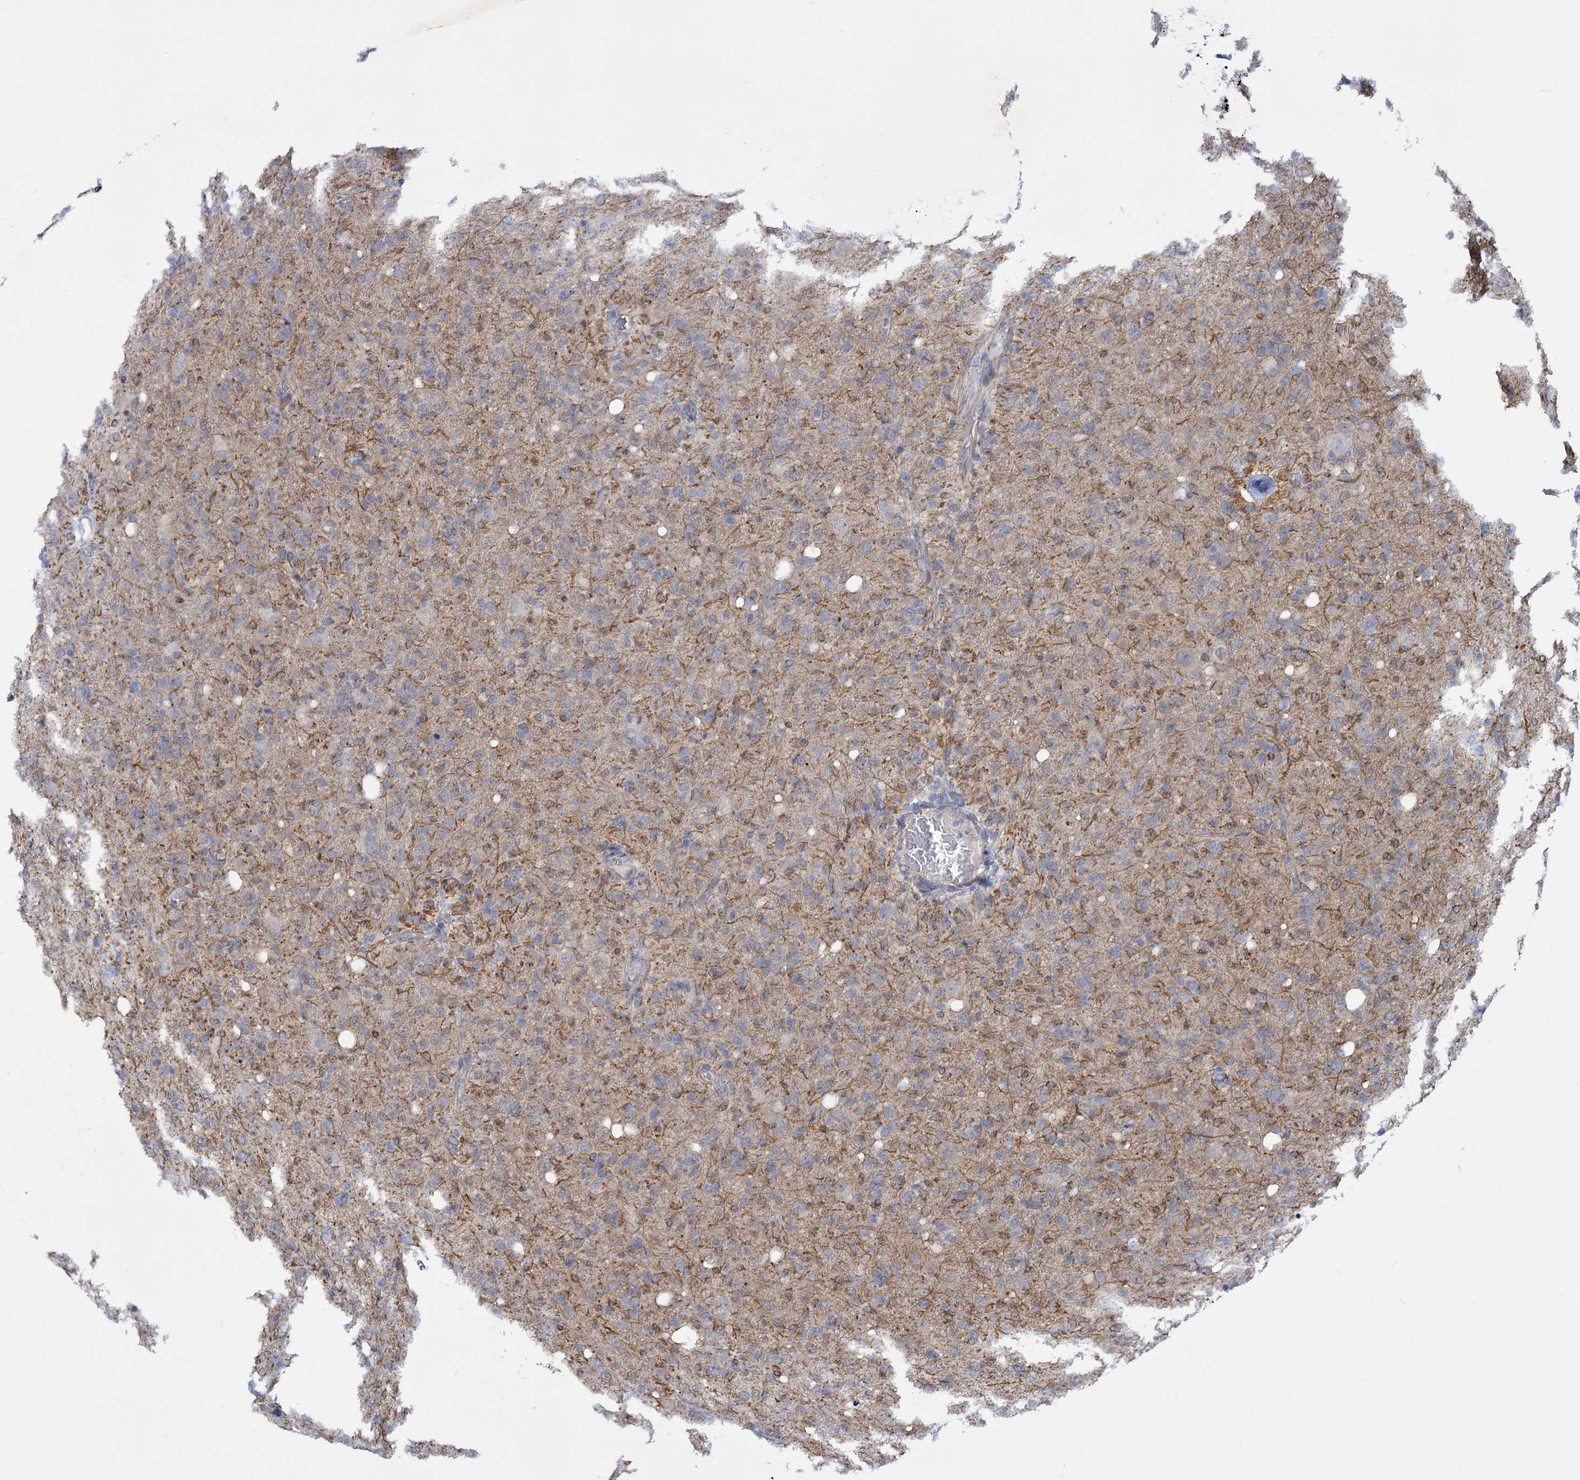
{"staining": {"intensity": "moderate", "quantity": "25%-75%", "location": "cytoplasmic/membranous"}, "tissue": "glioma", "cell_type": "Tumor cells", "image_type": "cancer", "snomed": [{"axis": "morphology", "description": "Glioma, malignant, High grade"}, {"axis": "topography", "description": "Brain"}], "caption": "Malignant glioma (high-grade) stained for a protein displays moderate cytoplasmic/membranous positivity in tumor cells.", "gene": "MBLAC2", "patient": {"sex": "female", "age": 57}}